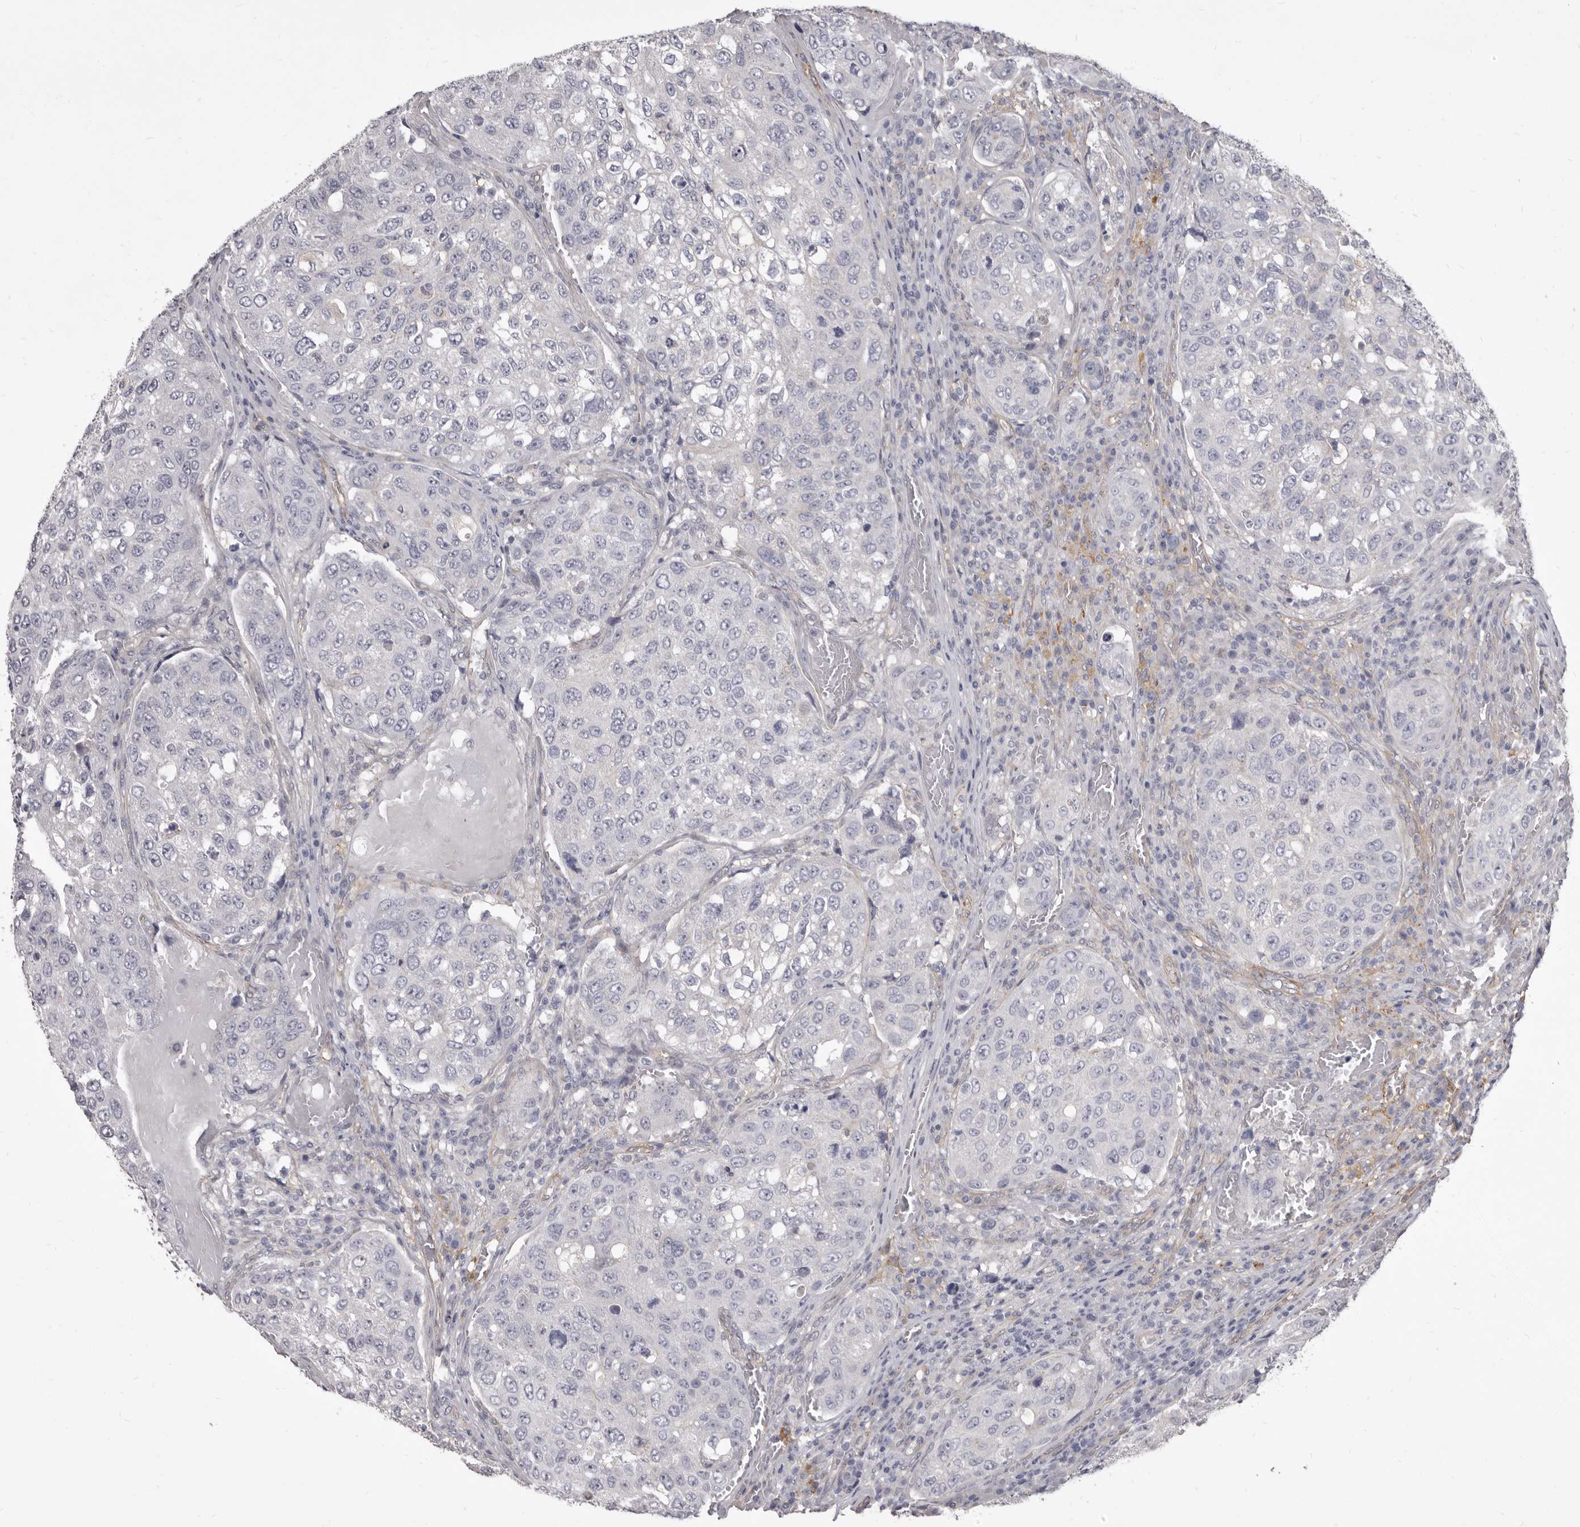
{"staining": {"intensity": "negative", "quantity": "none", "location": "none"}, "tissue": "urothelial cancer", "cell_type": "Tumor cells", "image_type": "cancer", "snomed": [{"axis": "morphology", "description": "Urothelial carcinoma, High grade"}, {"axis": "topography", "description": "Lymph node"}, {"axis": "topography", "description": "Urinary bladder"}], "caption": "Tumor cells show no significant protein expression in high-grade urothelial carcinoma.", "gene": "P2RX6", "patient": {"sex": "male", "age": 51}}